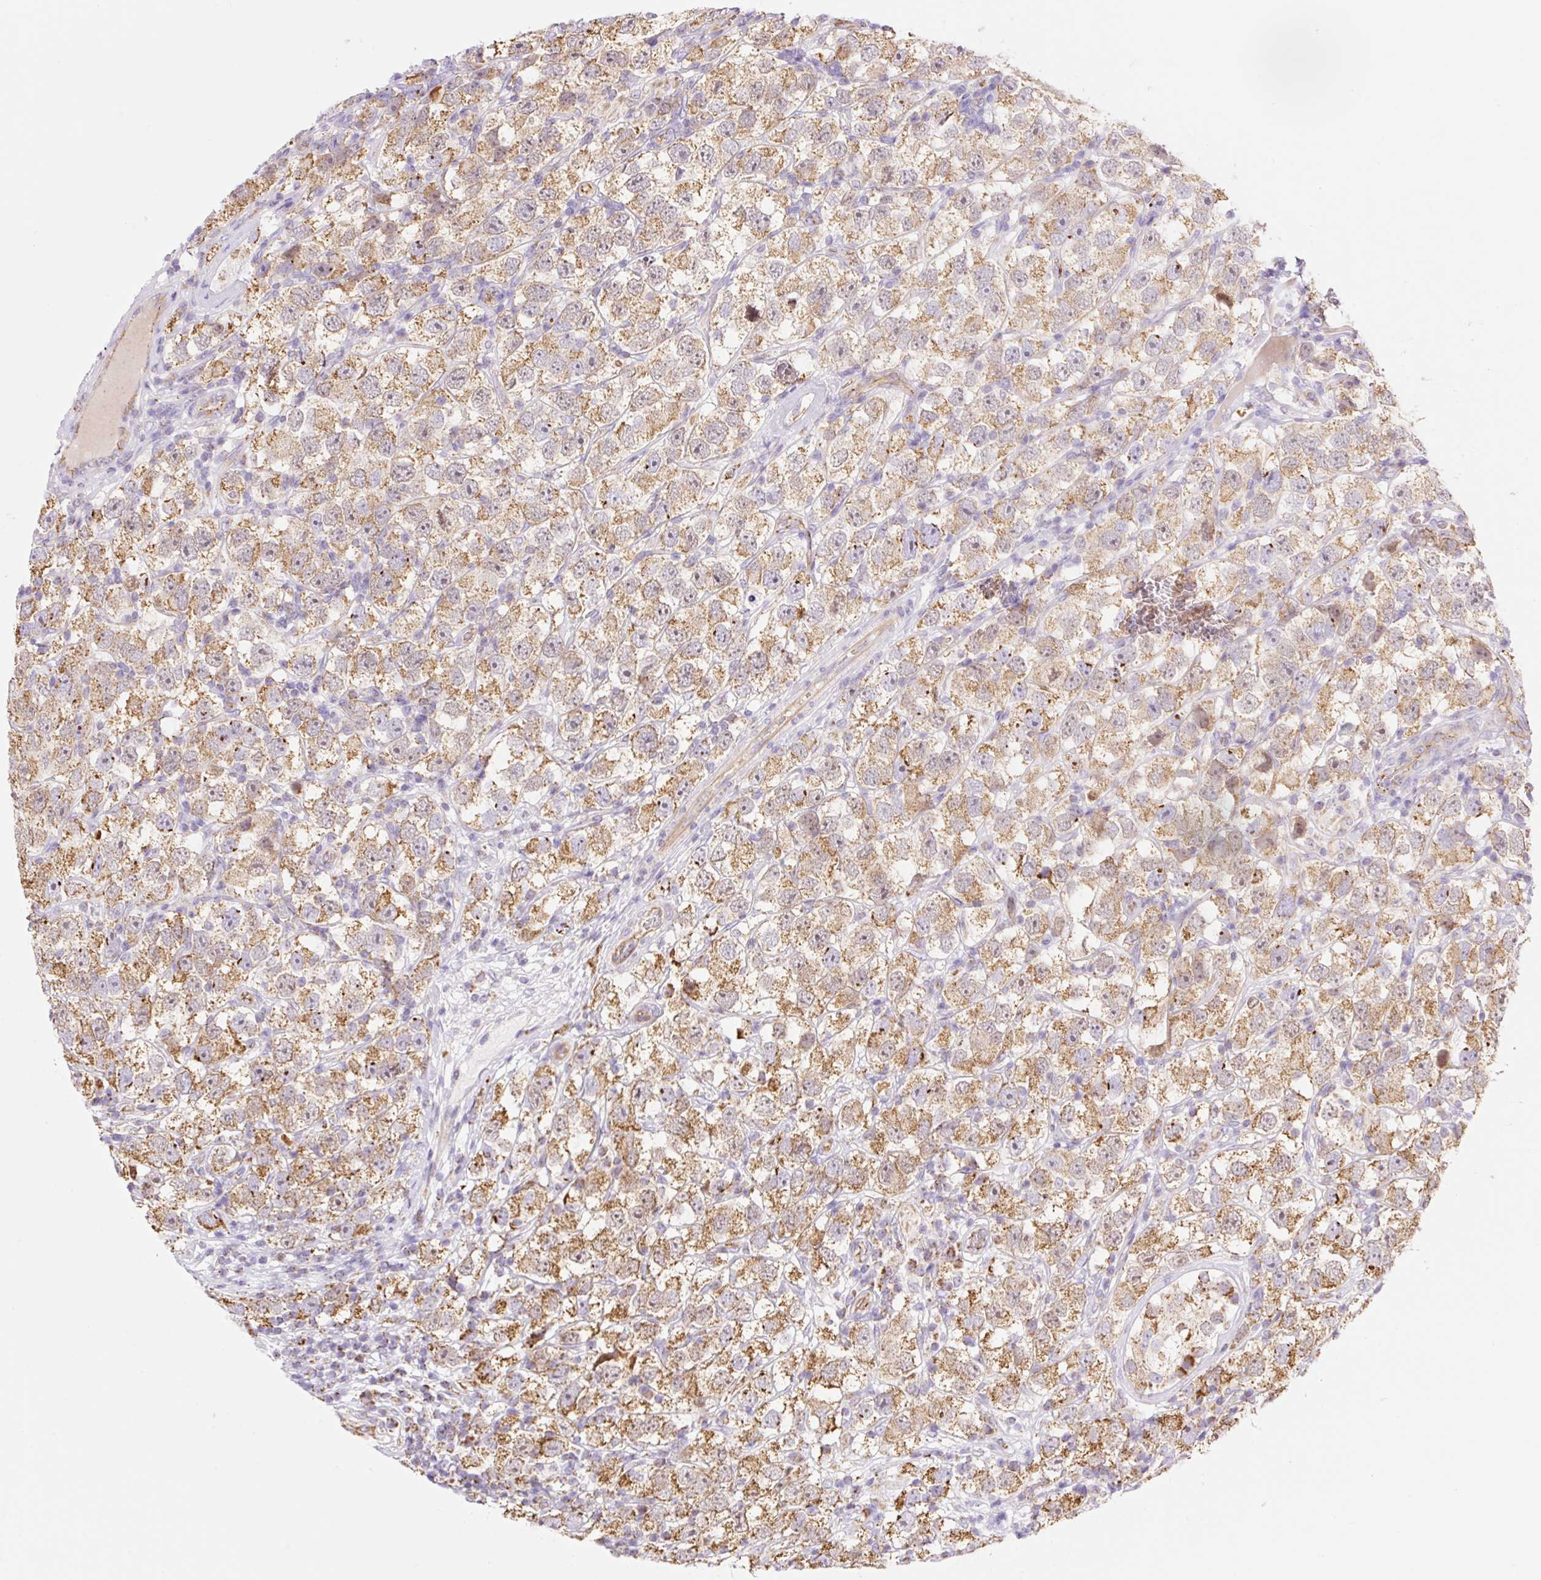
{"staining": {"intensity": "moderate", "quantity": ">75%", "location": "cytoplasmic/membranous"}, "tissue": "testis cancer", "cell_type": "Tumor cells", "image_type": "cancer", "snomed": [{"axis": "morphology", "description": "Seminoma, NOS"}, {"axis": "topography", "description": "Testis"}], "caption": "Immunohistochemical staining of testis cancer shows medium levels of moderate cytoplasmic/membranous positivity in about >75% of tumor cells. (DAB = brown stain, brightfield microscopy at high magnification).", "gene": "ESAM", "patient": {"sex": "male", "age": 26}}